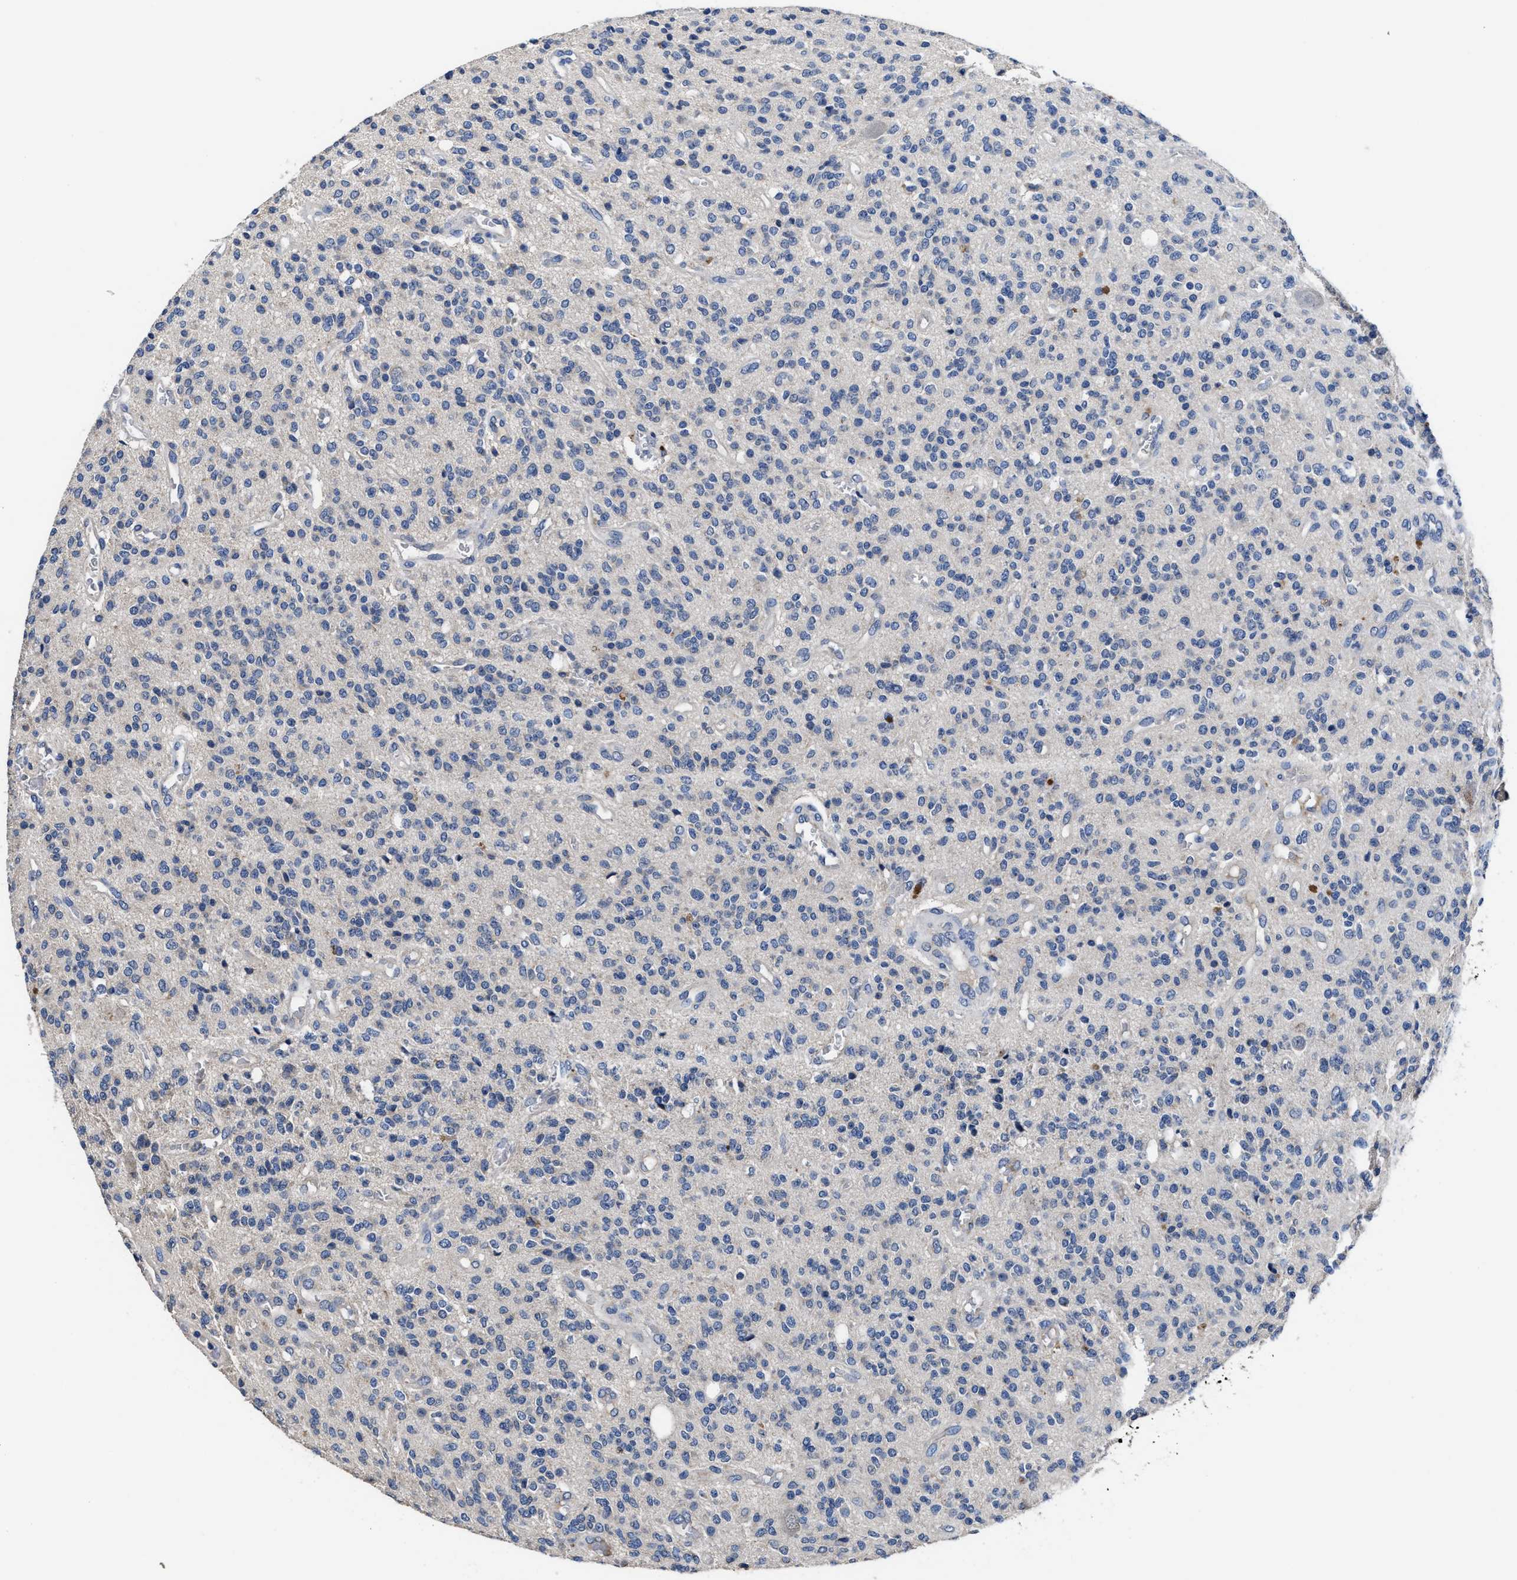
{"staining": {"intensity": "negative", "quantity": "none", "location": "none"}, "tissue": "glioma", "cell_type": "Tumor cells", "image_type": "cancer", "snomed": [{"axis": "morphology", "description": "Glioma, malignant, High grade"}, {"axis": "topography", "description": "Brain"}], "caption": "Image shows no protein expression in tumor cells of glioma tissue.", "gene": "UBR4", "patient": {"sex": "male", "age": 34}}